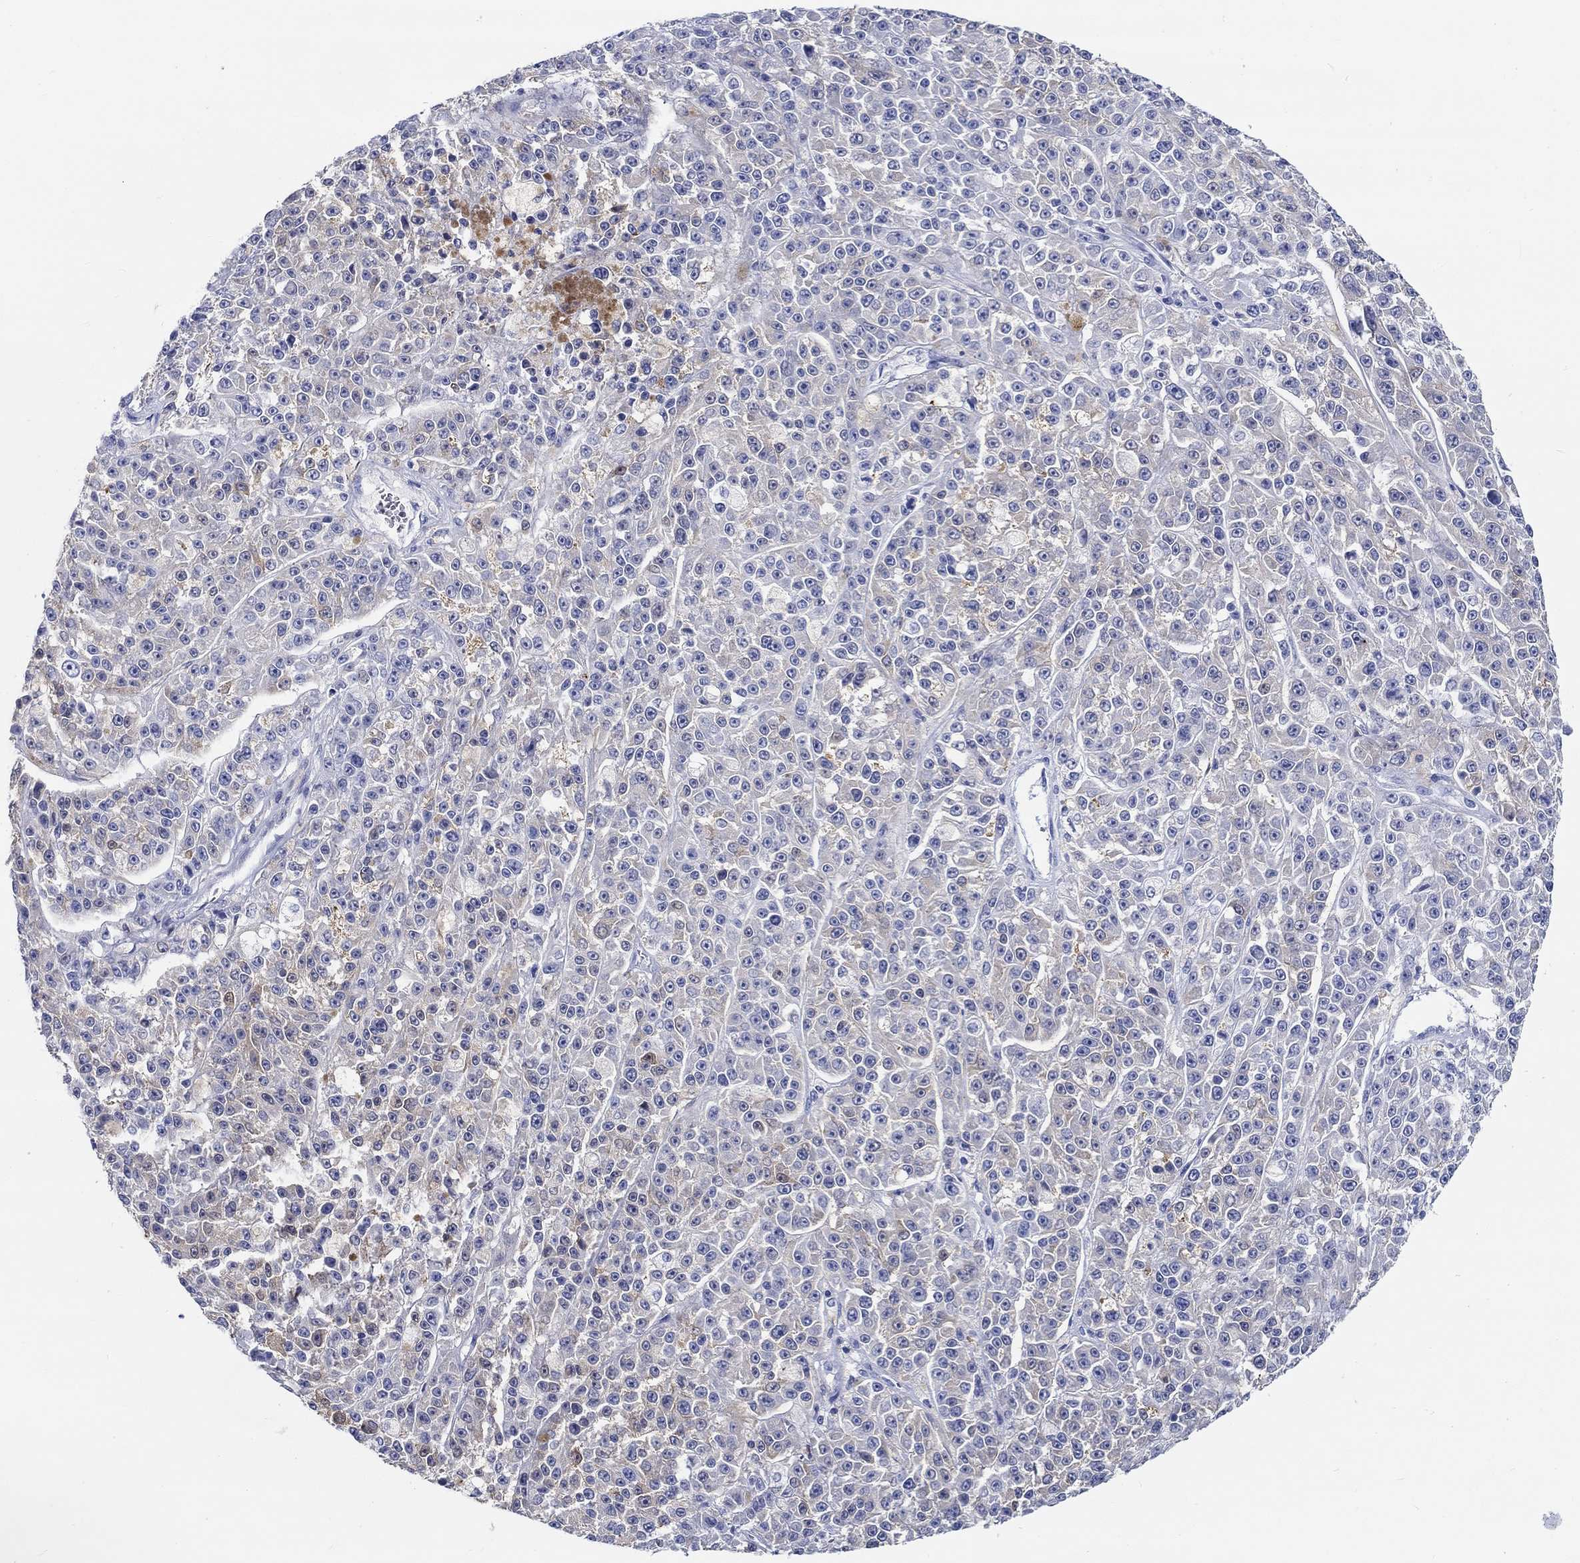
{"staining": {"intensity": "negative", "quantity": "none", "location": "none"}, "tissue": "melanoma", "cell_type": "Tumor cells", "image_type": "cancer", "snomed": [{"axis": "morphology", "description": "Malignant melanoma, NOS"}, {"axis": "topography", "description": "Skin"}], "caption": "Immunohistochemistry of melanoma demonstrates no expression in tumor cells.", "gene": "FBXO2", "patient": {"sex": "female", "age": 58}}